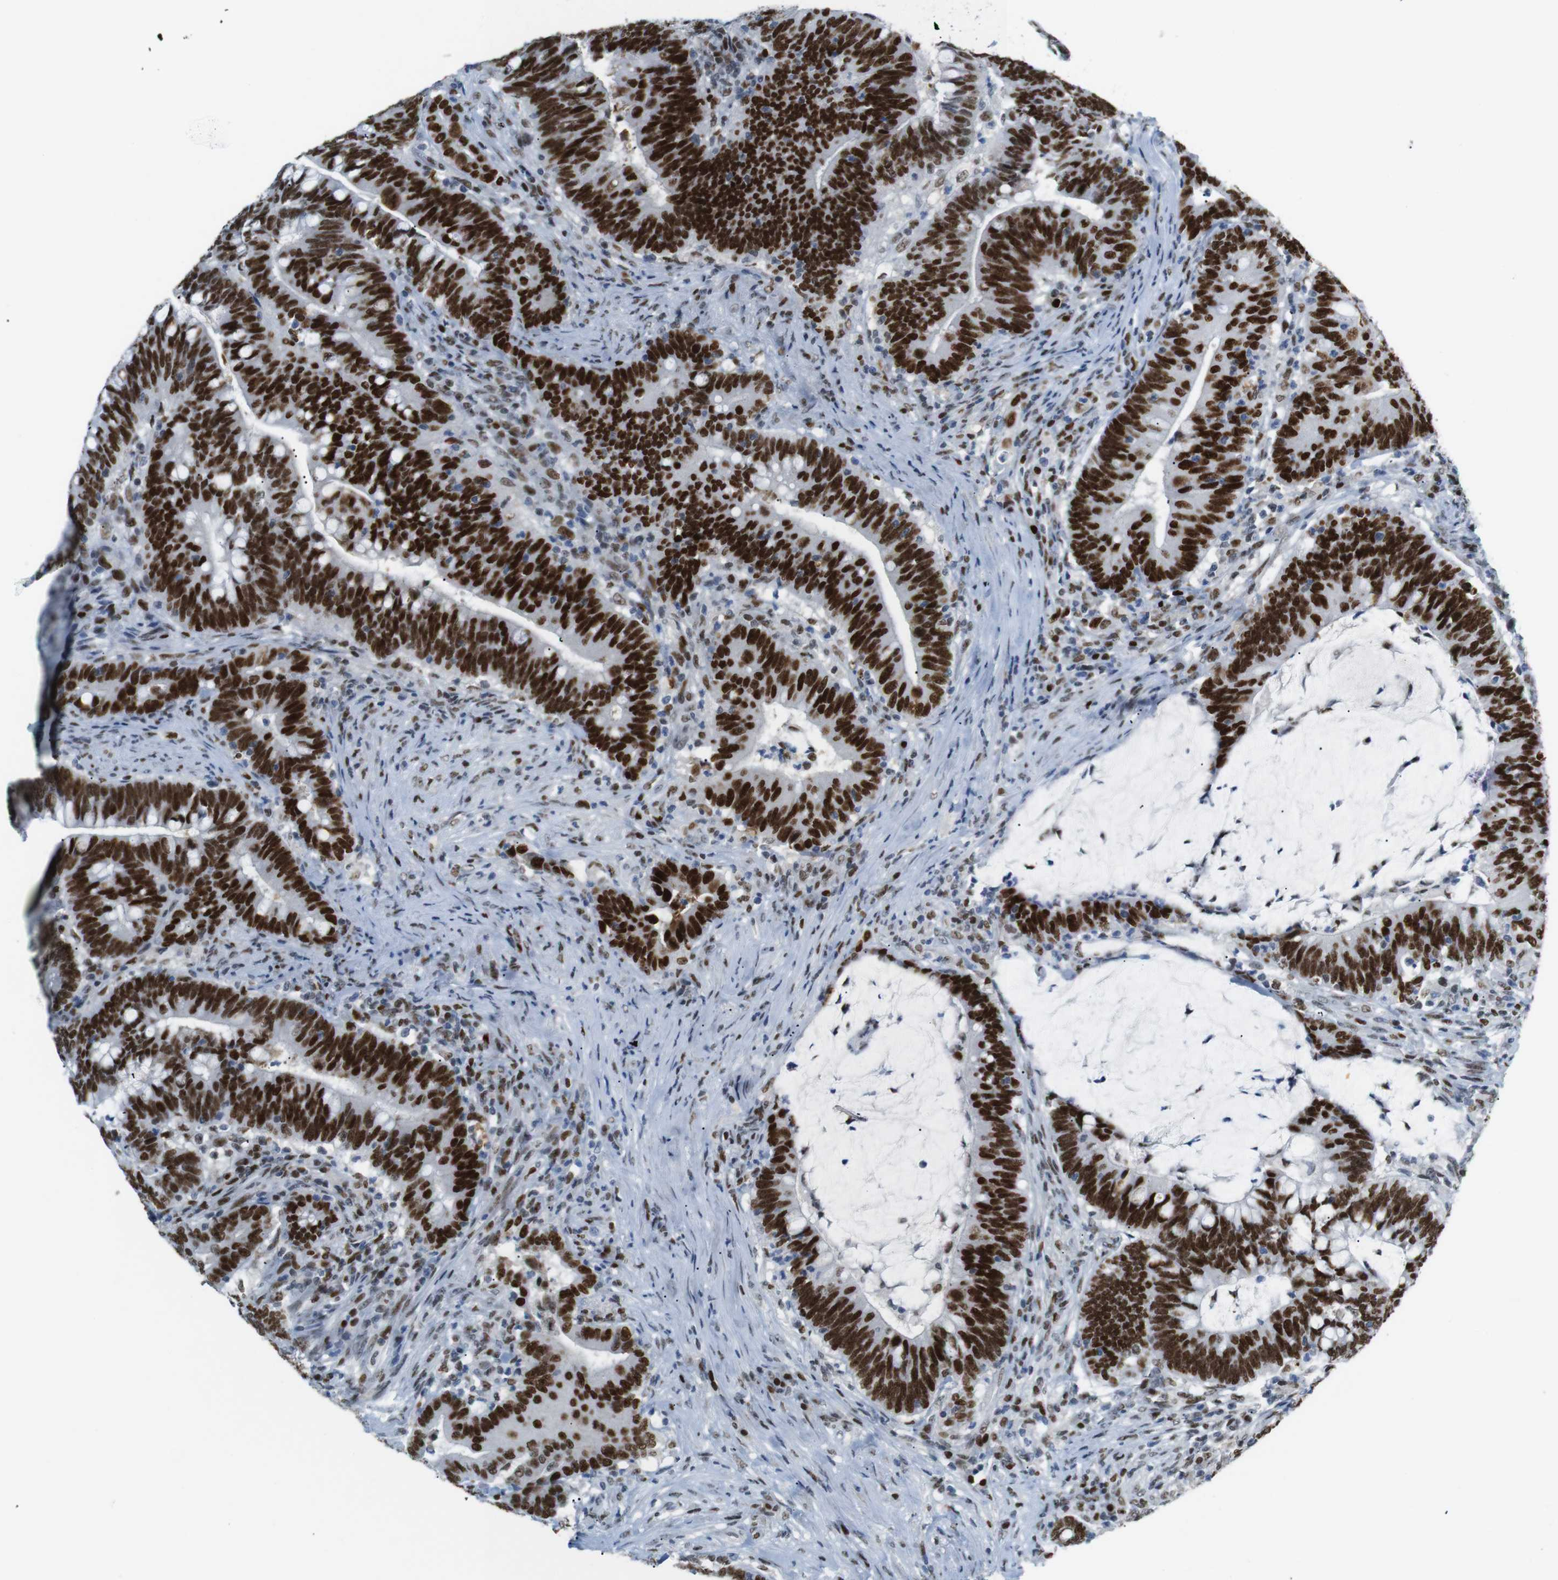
{"staining": {"intensity": "strong", "quantity": ">75%", "location": "nuclear"}, "tissue": "colorectal cancer", "cell_type": "Tumor cells", "image_type": "cancer", "snomed": [{"axis": "morphology", "description": "Normal tissue, NOS"}, {"axis": "morphology", "description": "Adenocarcinoma, NOS"}, {"axis": "topography", "description": "Colon"}], "caption": "Protein staining exhibits strong nuclear expression in about >75% of tumor cells in adenocarcinoma (colorectal).", "gene": "RIOX2", "patient": {"sex": "female", "age": 66}}